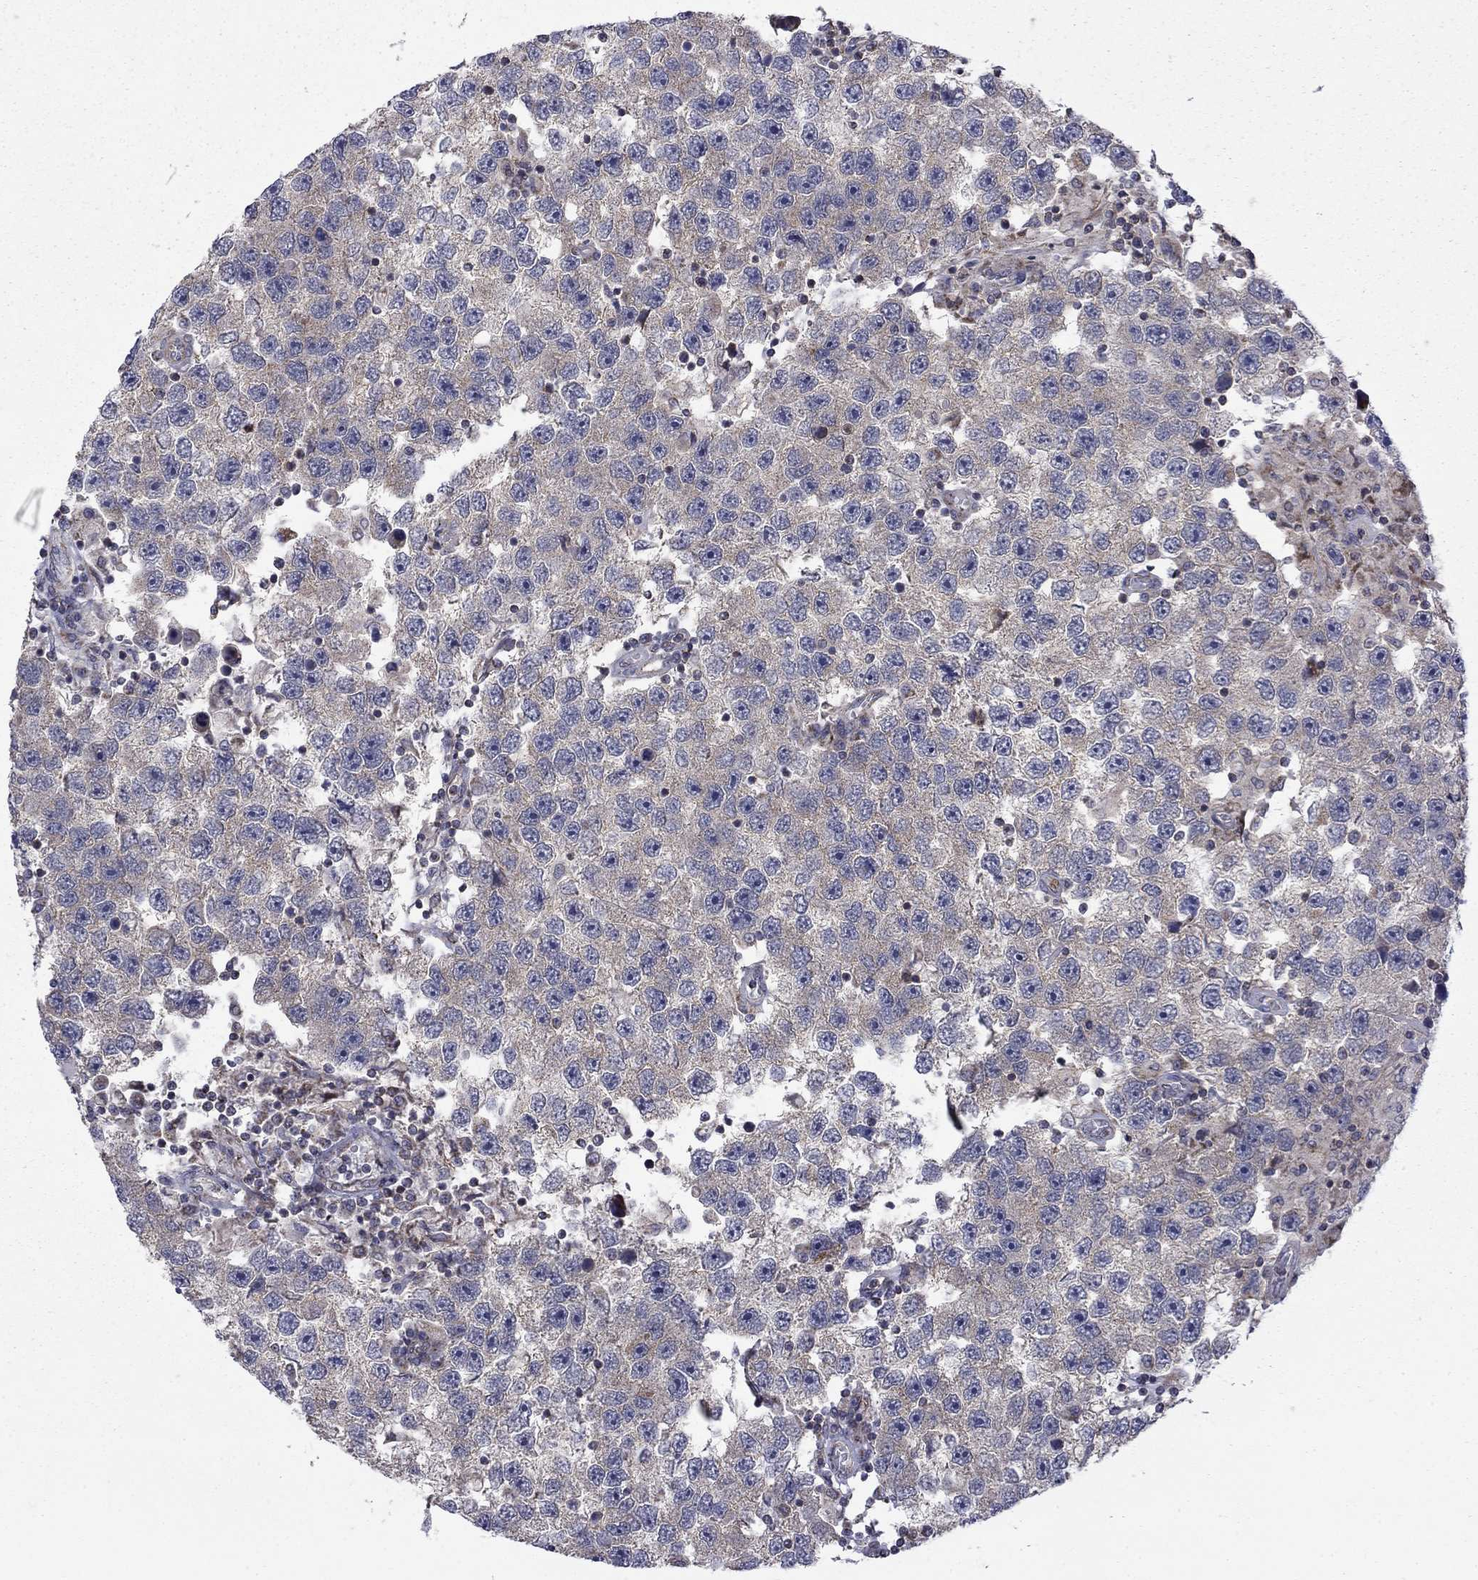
{"staining": {"intensity": "negative", "quantity": "none", "location": "none"}, "tissue": "testis cancer", "cell_type": "Tumor cells", "image_type": "cancer", "snomed": [{"axis": "morphology", "description": "Seminoma, NOS"}, {"axis": "topography", "description": "Testis"}], "caption": "Photomicrograph shows no significant protein positivity in tumor cells of testis cancer.", "gene": "DOP1B", "patient": {"sex": "male", "age": 26}}